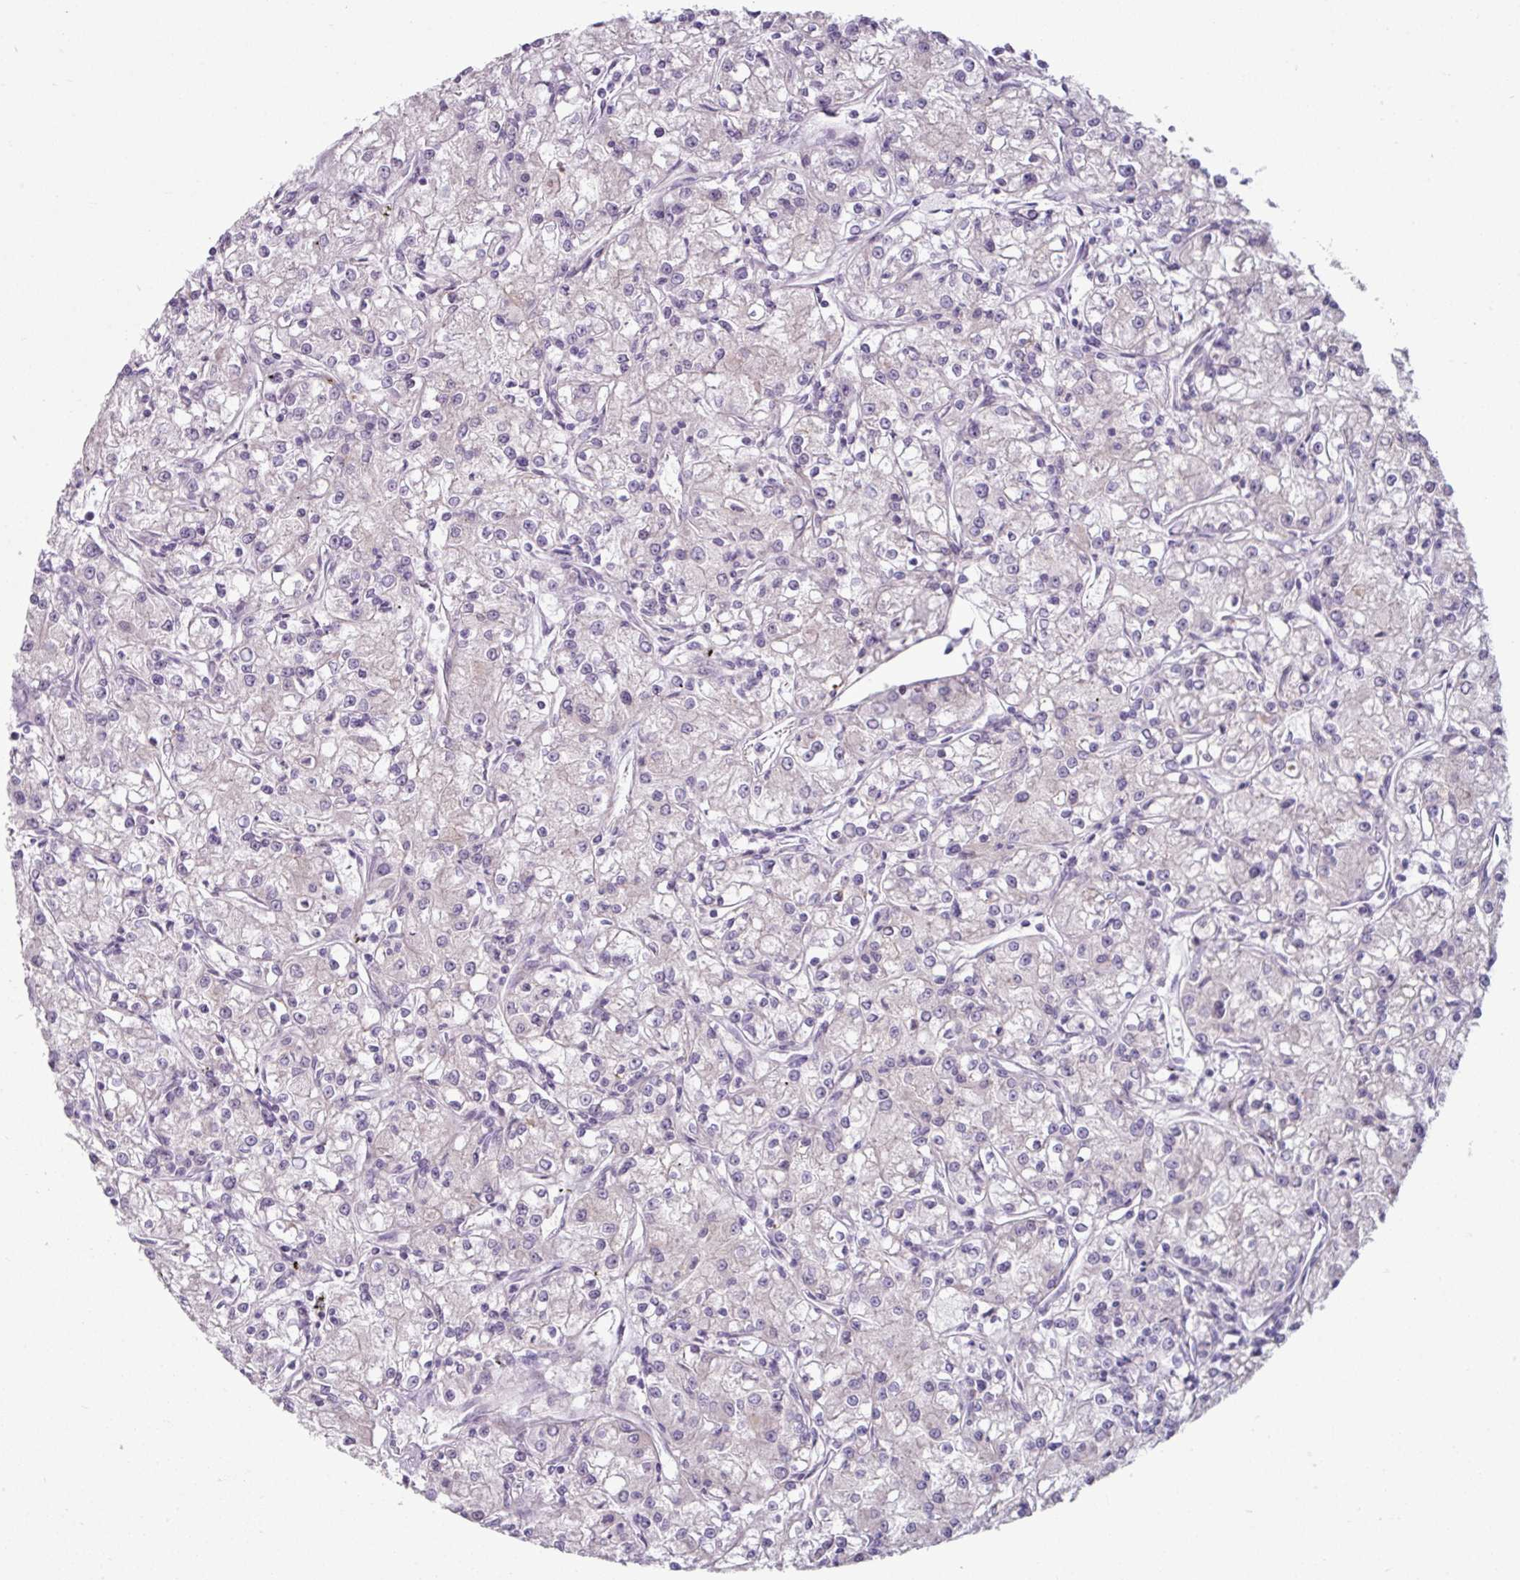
{"staining": {"intensity": "negative", "quantity": "none", "location": "none"}, "tissue": "renal cancer", "cell_type": "Tumor cells", "image_type": "cancer", "snomed": [{"axis": "morphology", "description": "Adenocarcinoma, NOS"}, {"axis": "topography", "description": "Kidney"}], "caption": "Tumor cells are negative for brown protein staining in renal cancer (adenocarcinoma).", "gene": "MTMR14", "patient": {"sex": "female", "age": 59}}